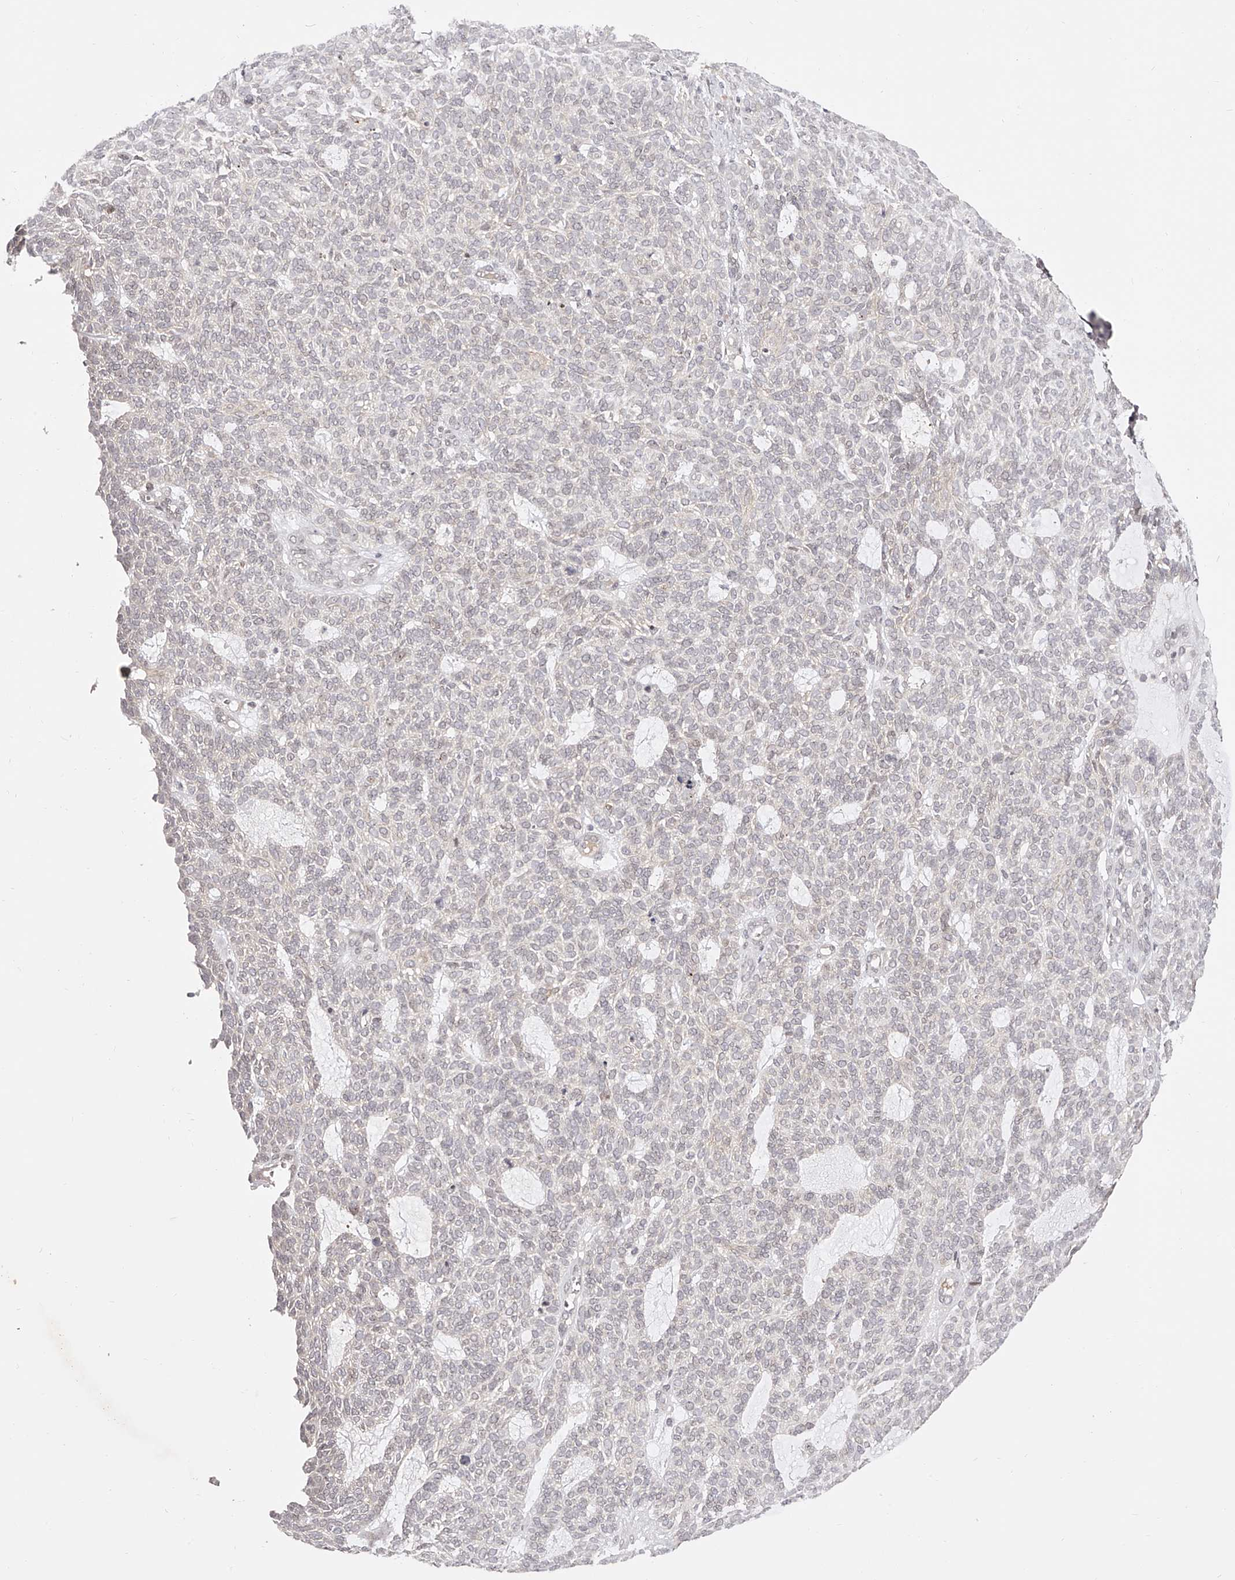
{"staining": {"intensity": "negative", "quantity": "none", "location": "none"}, "tissue": "skin cancer", "cell_type": "Tumor cells", "image_type": "cancer", "snomed": [{"axis": "morphology", "description": "Squamous cell carcinoma, NOS"}, {"axis": "topography", "description": "Skin"}], "caption": "Skin cancer (squamous cell carcinoma) was stained to show a protein in brown. There is no significant positivity in tumor cells. The staining is performed using DAB (3,3'-diaminobenzidine) brown chromogen with nuclei counter-stained in using hematoxylin.", "gene": "USF3", "patient": {"sex": "female", "age": 90}}